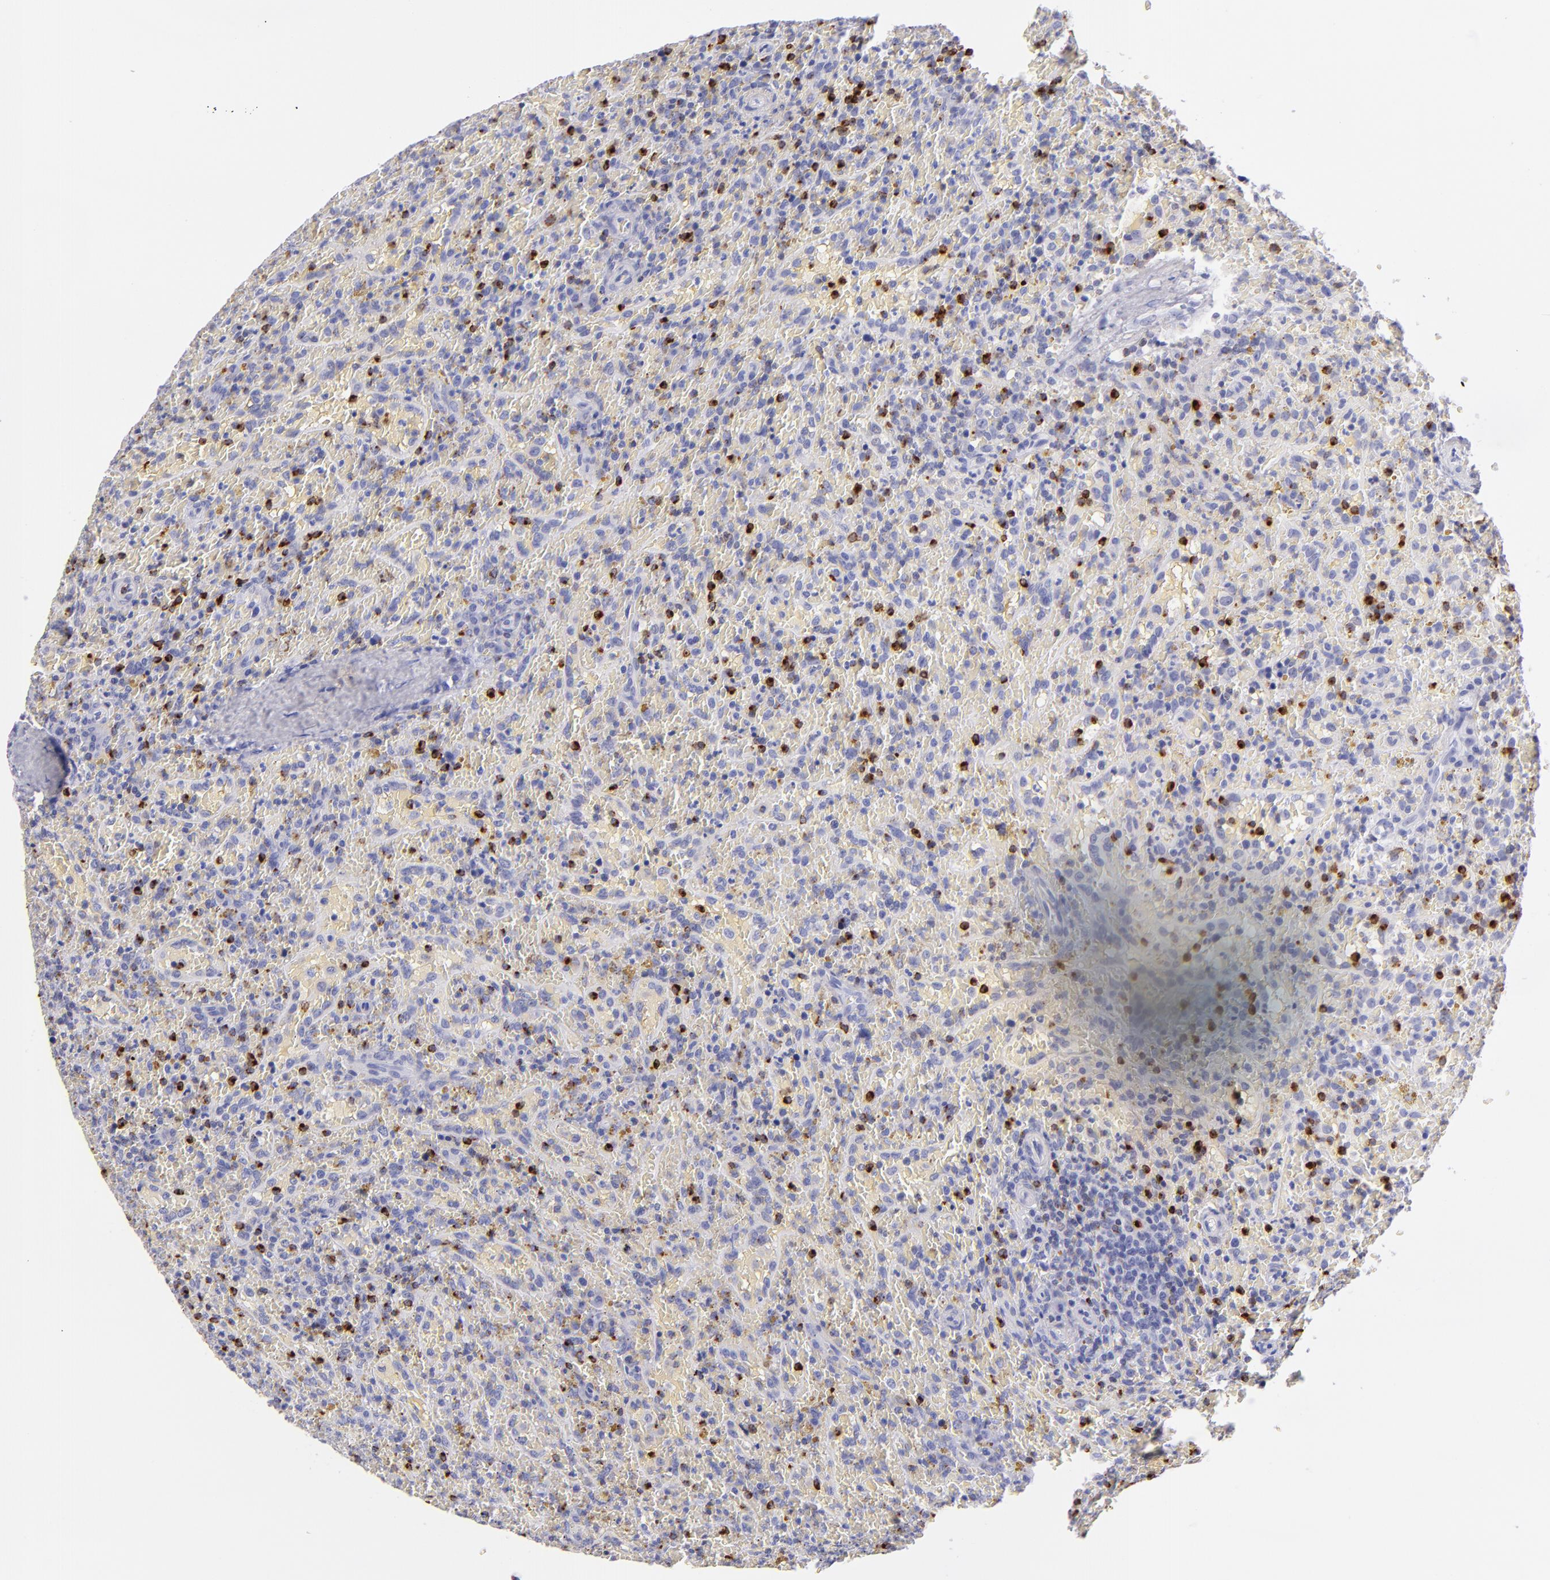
{"staining": {"intensity": "negative", "quantity": "none", "location": "none"}, "tissue": "lymphoma", "cell_type": "Tumor cells", "image_type": "cancer", "snomed": [{"axis": "morphology", "description": "Malignant lymphoma, non-Hodgkin's type, High grade"}, {"axis": "topography", "description": "Spleen"}, {"axis": "topography", "description": "Lymph node"}], "caption": "There is no significant staining in tumor cells of lymphoma.", "gene": "PRF1", "patient": {"sex": "female", "age": 70}}